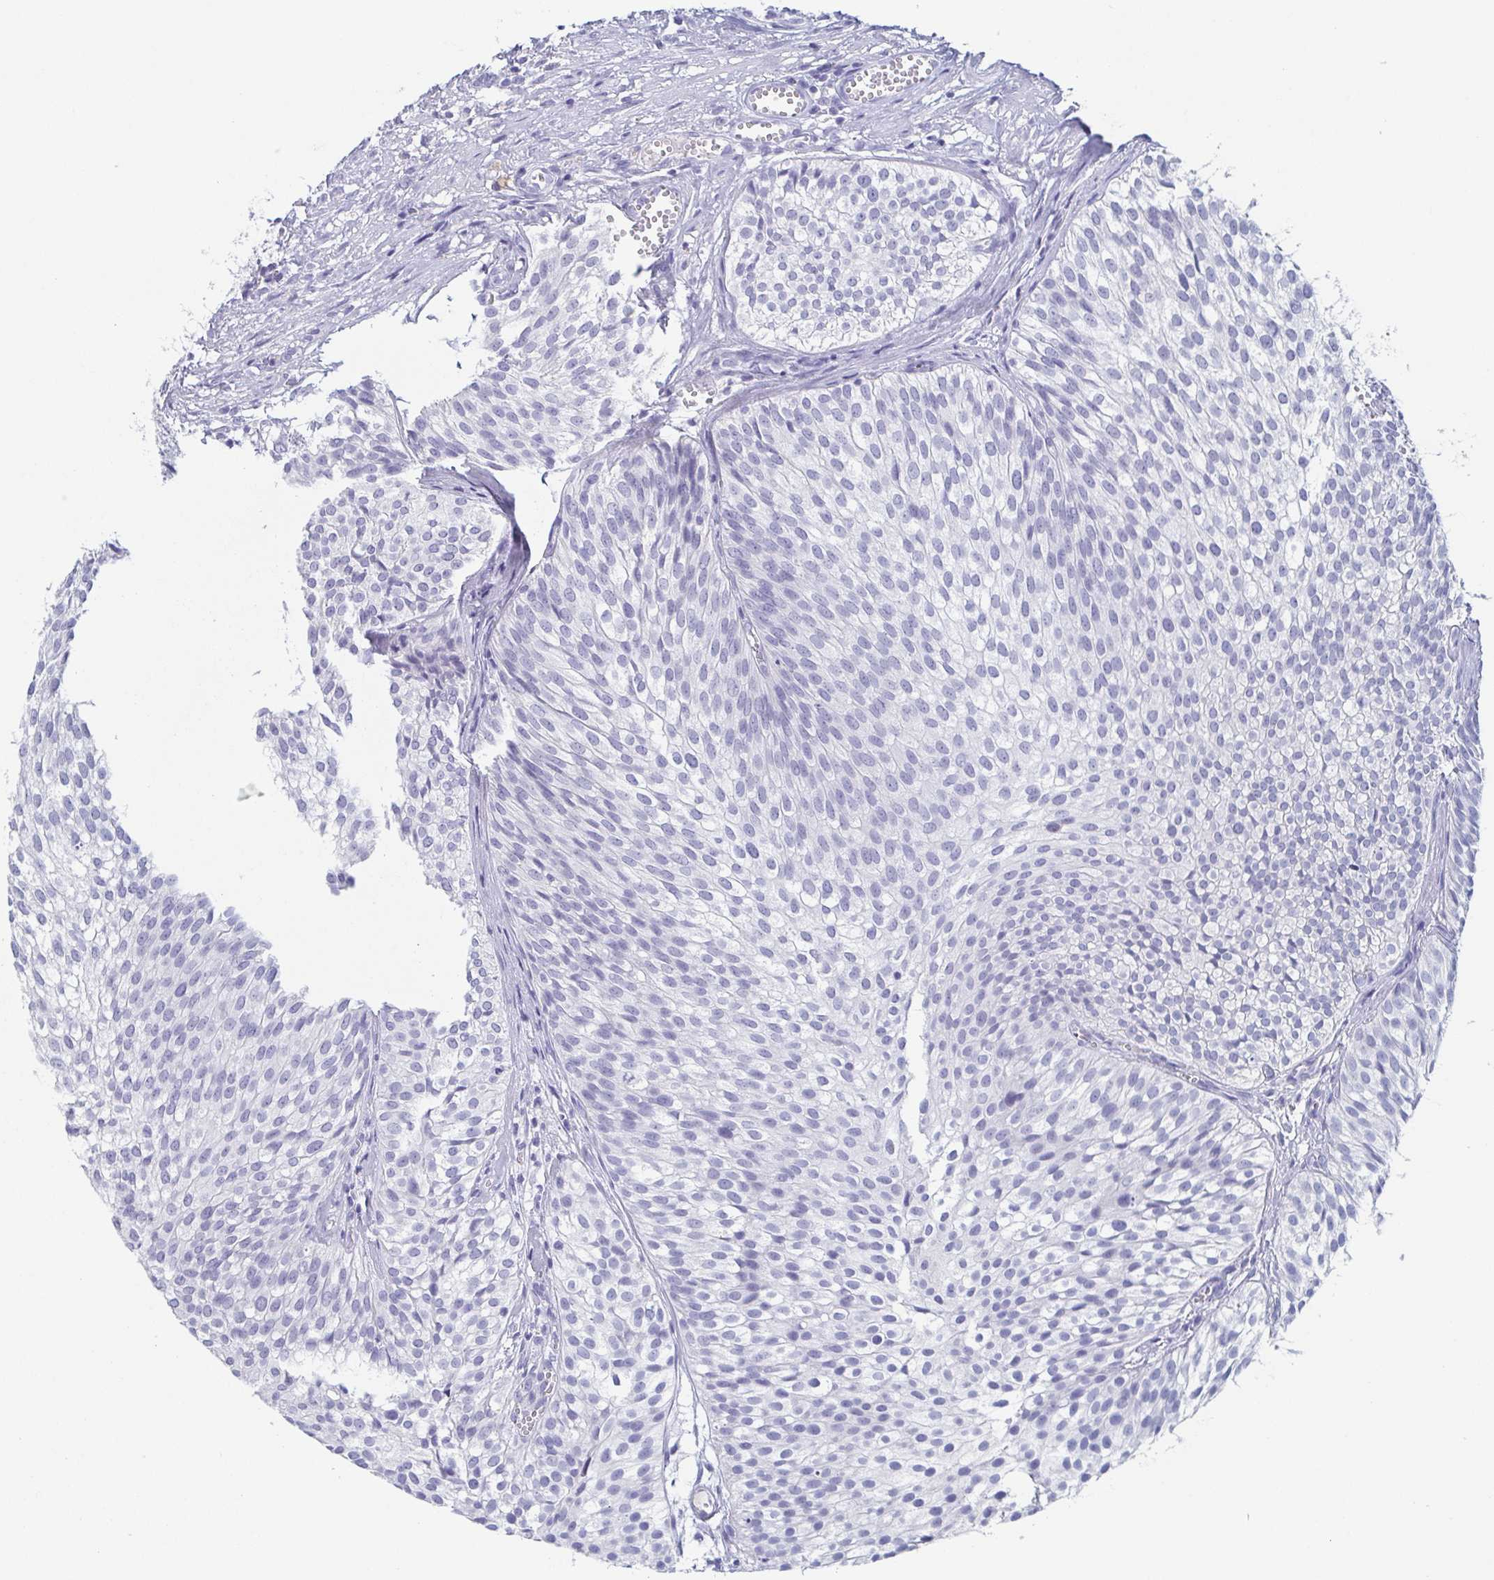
{"staining": {"intensity": "negative", "quantity": "none", "location": "none"}, "tissue": "urothelial cancer", "cell_type": "Tumor cells", "image_type": "cancer", "snomed": [{"axis": "morphology", "description": "Urothelial carcinoma, Low grade"}, {"axis": "topography", "description": "Urinary bladder"}], "caption": "Immunohistochemical staining of low-grade urothelial carcinoma exhibits no significant positivity in tumor cells. (DAB (3,3'-diaminobenzidine) IHC with hematoxylin counter stain).", "gene": "ITLN1", "patient": {"sex": "male", "age": 91}}